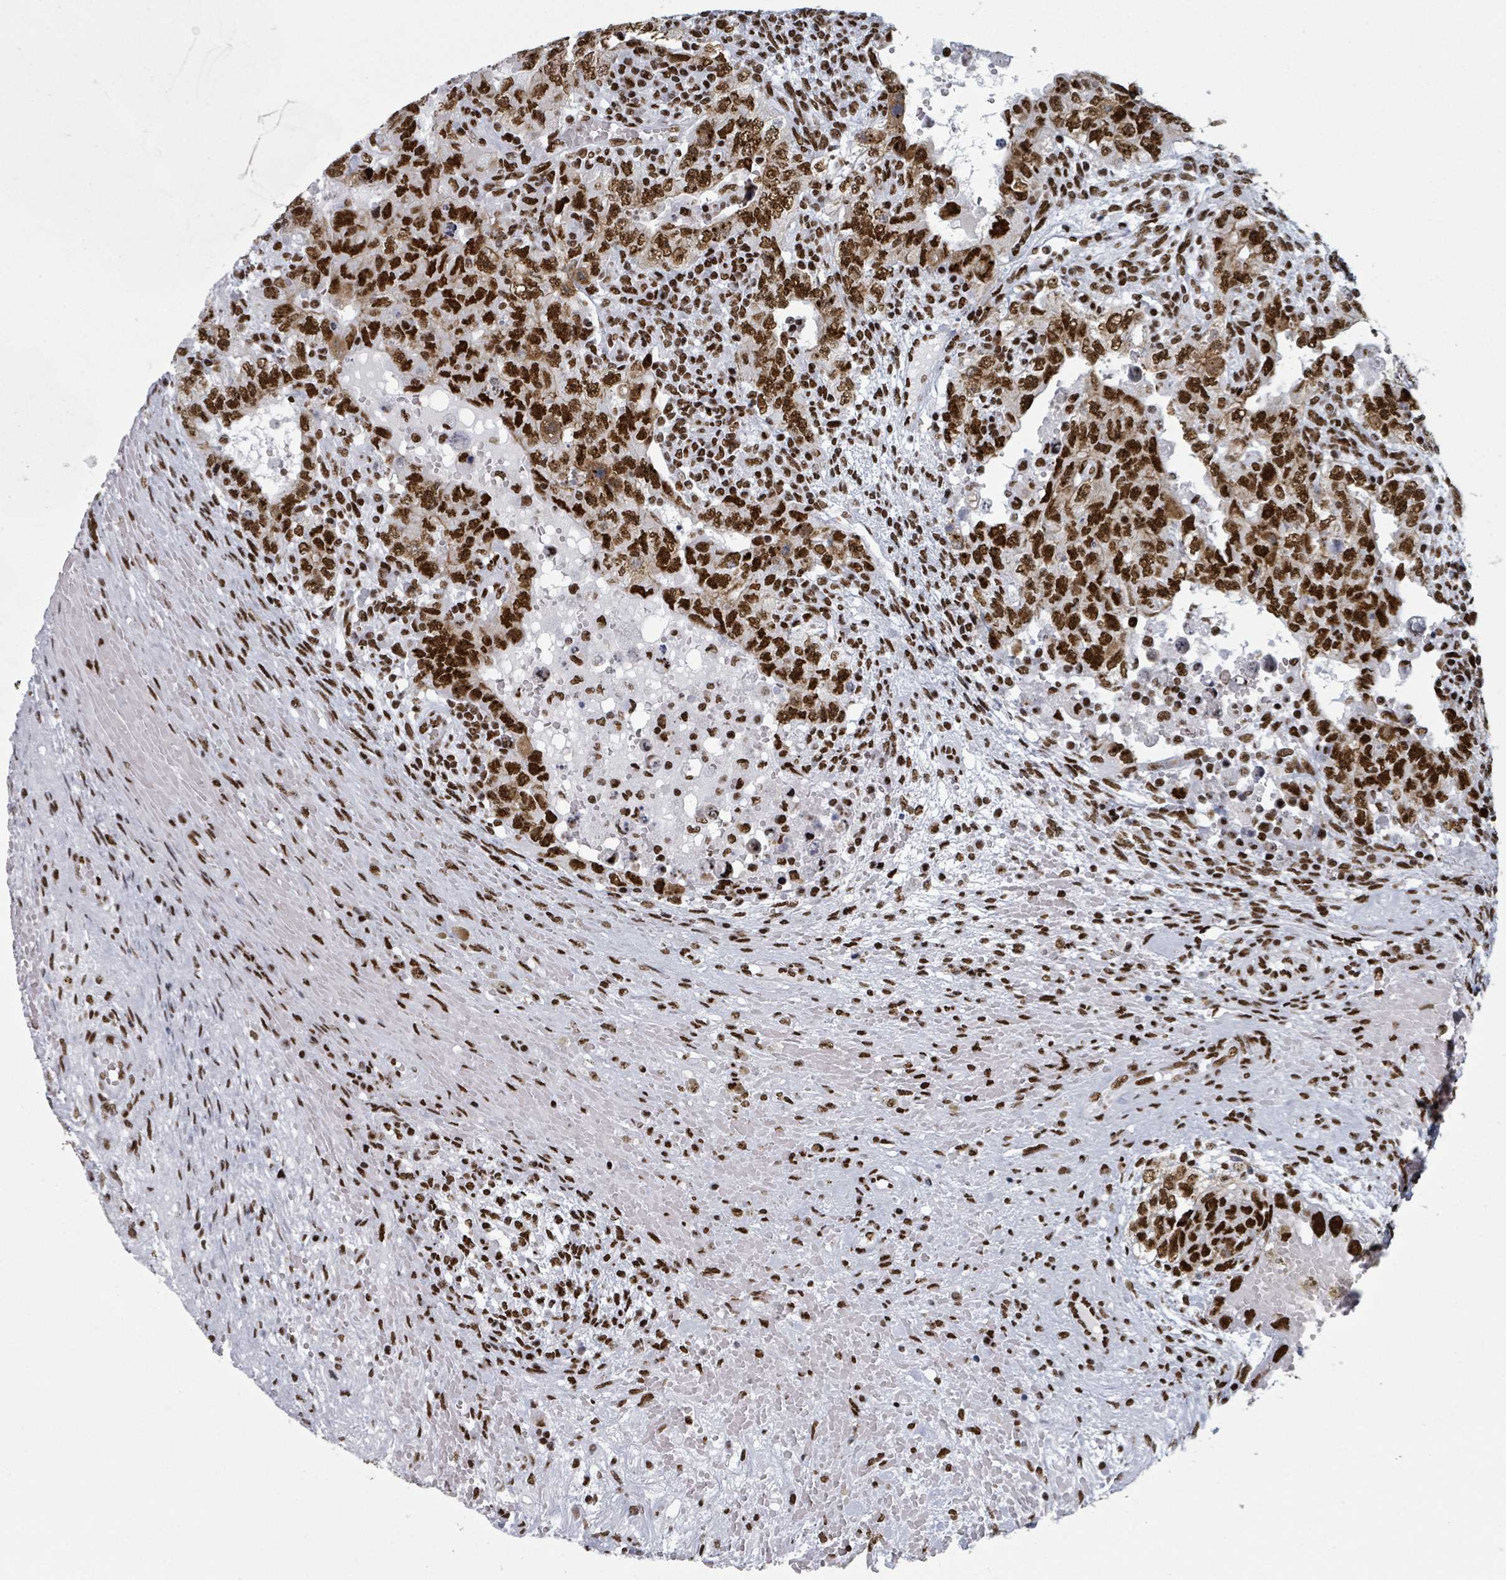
{"staining": {"intensity": "strong", "quantity": ">75%", "location": "nuclear"}, "tissue": "testis cancer", "cell_type": "Tumor cells", "image_type": "cancer", "snomed": [{"axis": "morphology", "description": "Carcinoma, Embryonal, NOS"}, {"axis": "topography", "description": "Testis"}], "caption": "Immunohistochemical staining of testis cancer (embryonal carcinoma) reveals high levels of strong nuclear protein staining in about >75% of tumor cells. (Brightfield microscopy of DAB IHC at high magnification).", "gene": "DHX16", "patient": {"sex": "male", "age": 26}}